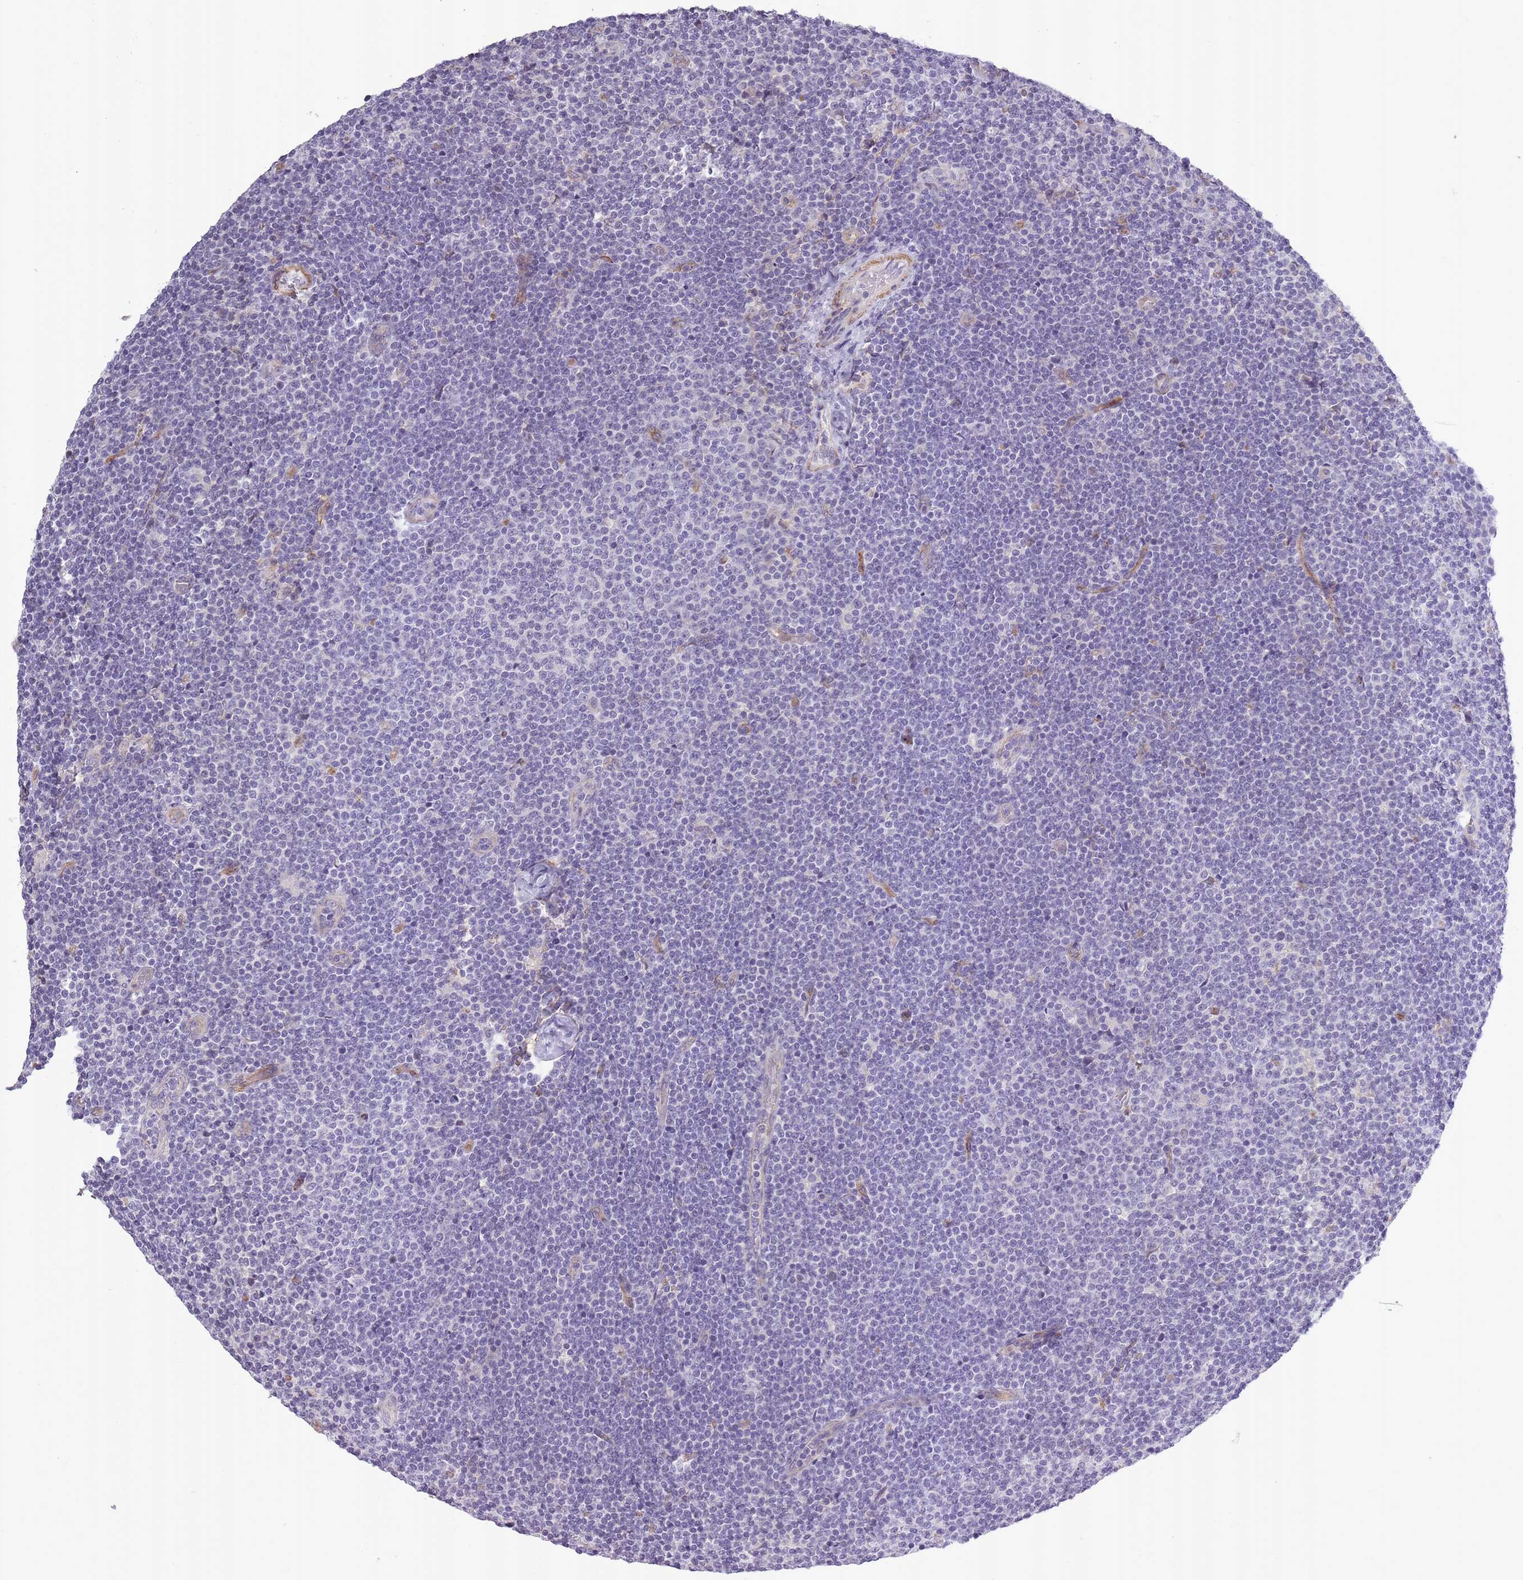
{"staining": {"intensity": "negative", "quantity": "none", "location": "none"}, "tissue": "lymphoma", "cell_type": "Tumor cells", "image_type": "cancer", "snomed": [{"axis": "morphology", "description": "Malignant lymphoma, non-Hodgkin's type, Low grade"}, {"axis": "topography", "description": "Lymph node"}], "caption": "A histopathology image of human lymphoma is negative for staining in tumor cells.", "gene": "SLC8A2", "patient": {"sex": "male", "age": 48}}